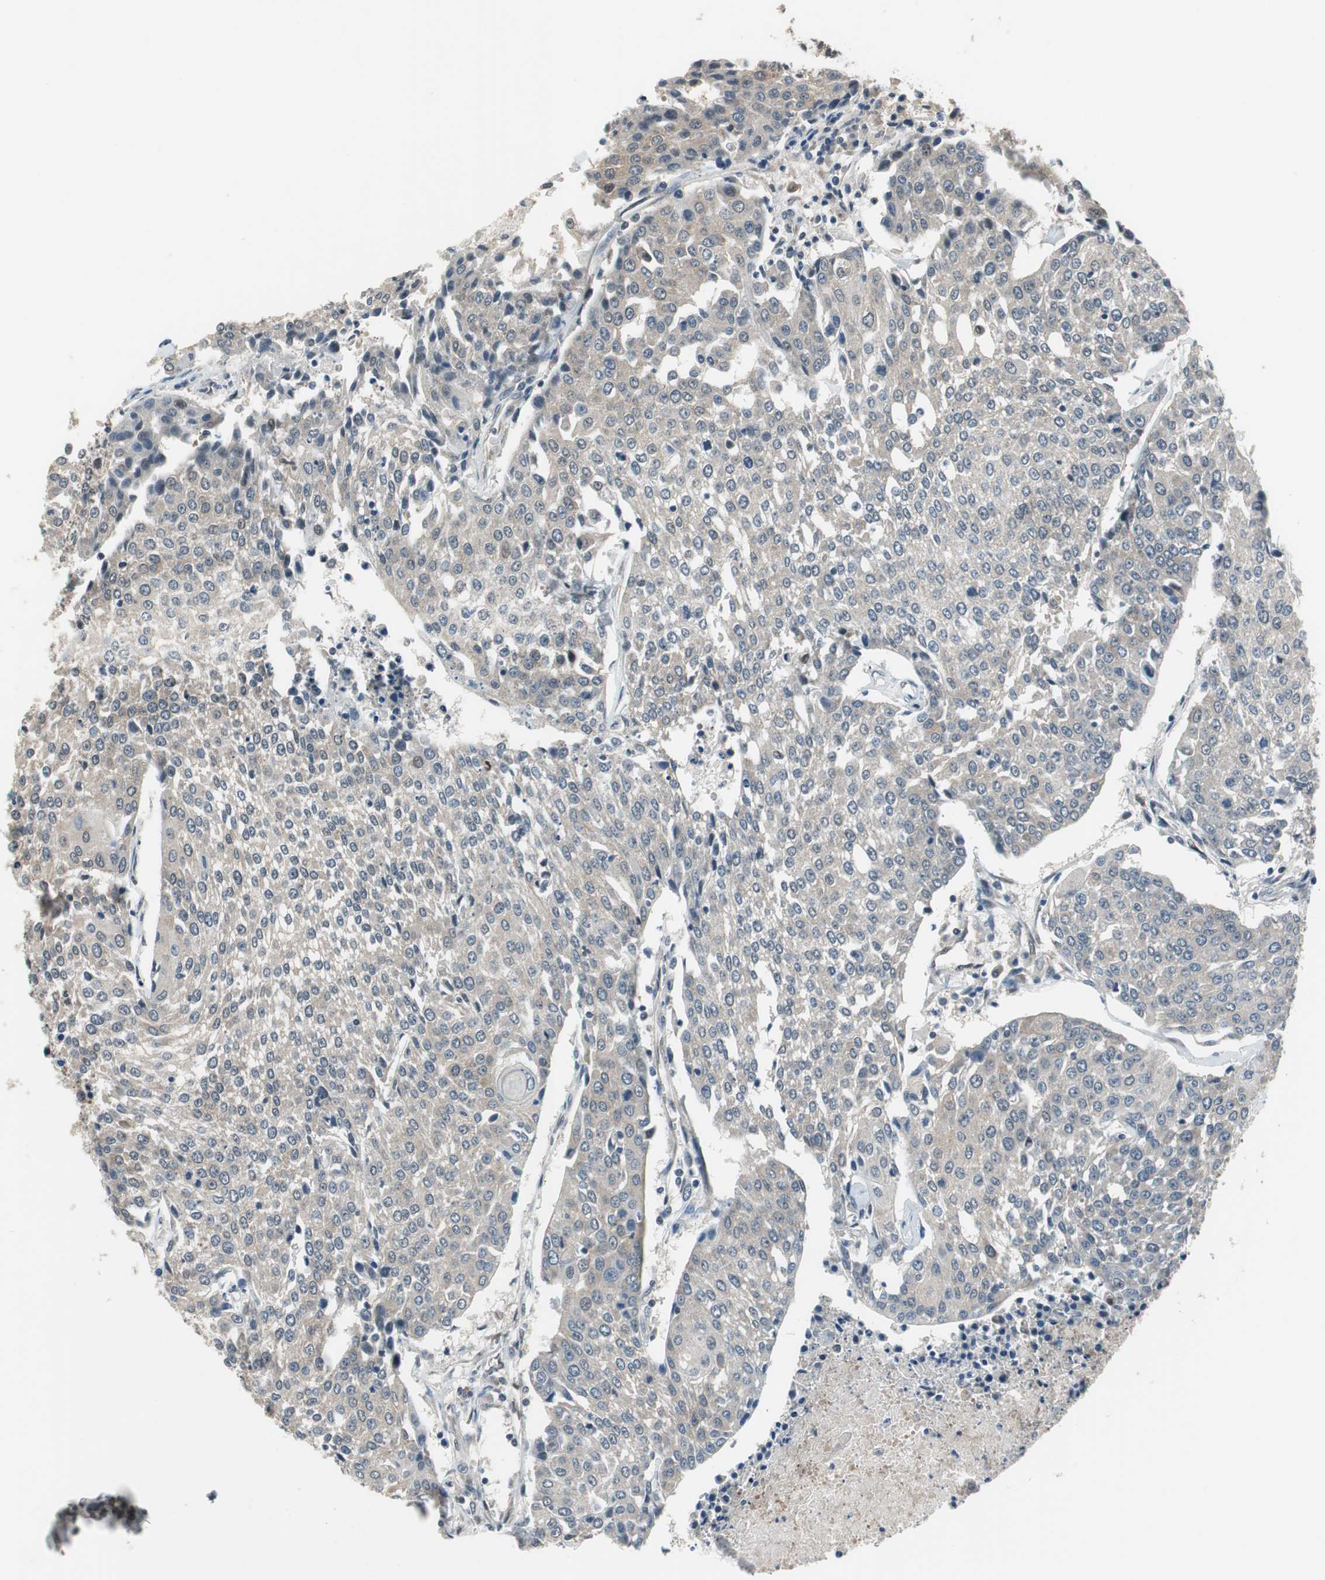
{"staining": {"intensity": "weak", "quantity": "25%-75%", "location": "cytoplasmic/membranous"}, "tissue": "urothelial cancer", "cell_type": "Tumor cells", "image_type": "cancer", "snomed": [{"axis": "morphology", "description": "Urothelial carcinoma, High grade"}, {"axis": "topography", "description": "Urinary bladder"}], "caption": "The image displays staining of urothelial cancer, revealing weak cytoplasmic/membranous protein staining (brown color) within tumor cells. Nuclei are stained in blue.", "gene": "MAFB", "patient": {"sex": "female", "age": 85}}